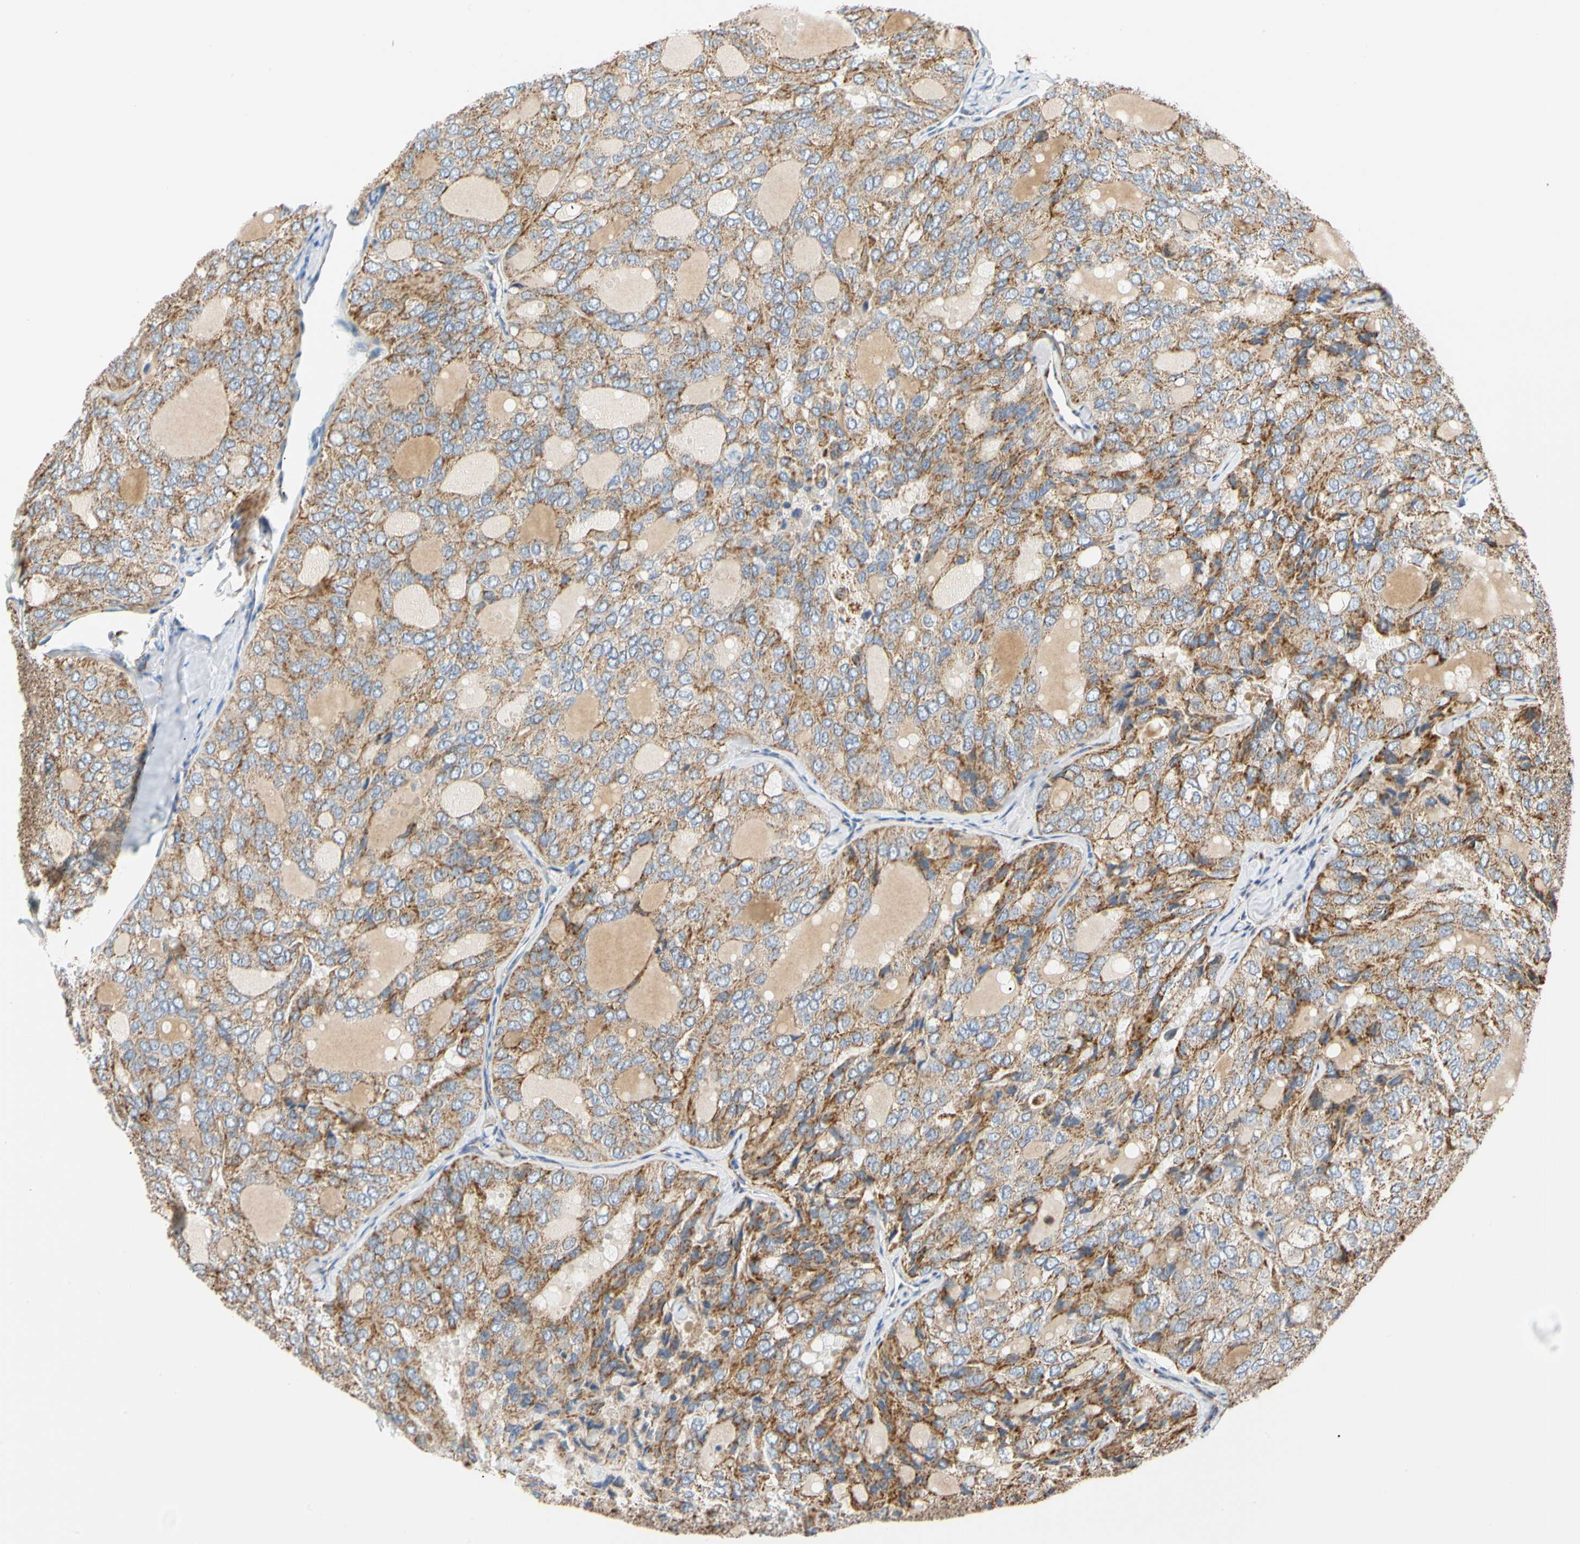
{"staining": {"intensity": "moderate", "quantity": ">75%", "location": "cytoplasmic/membranous"}, "tissue": "thyroid cancer", "cell_type": "Tumor cells", "image_type": "cancer", "snomed": [{"axis": "morphology", "description": "Follicular adenoma carcinoma, NOS"}, {"axis": "topography", "description": "Thyroid gland"}], "caption": "Tumor cells show medium levels of moderate cytoplasmic/membranous staining in approximately >75% of cells in human follicular adenoma carcinoma (thyroid).", "gene": "ACAT1", "patient": {"sex": "male", "age": 75}}